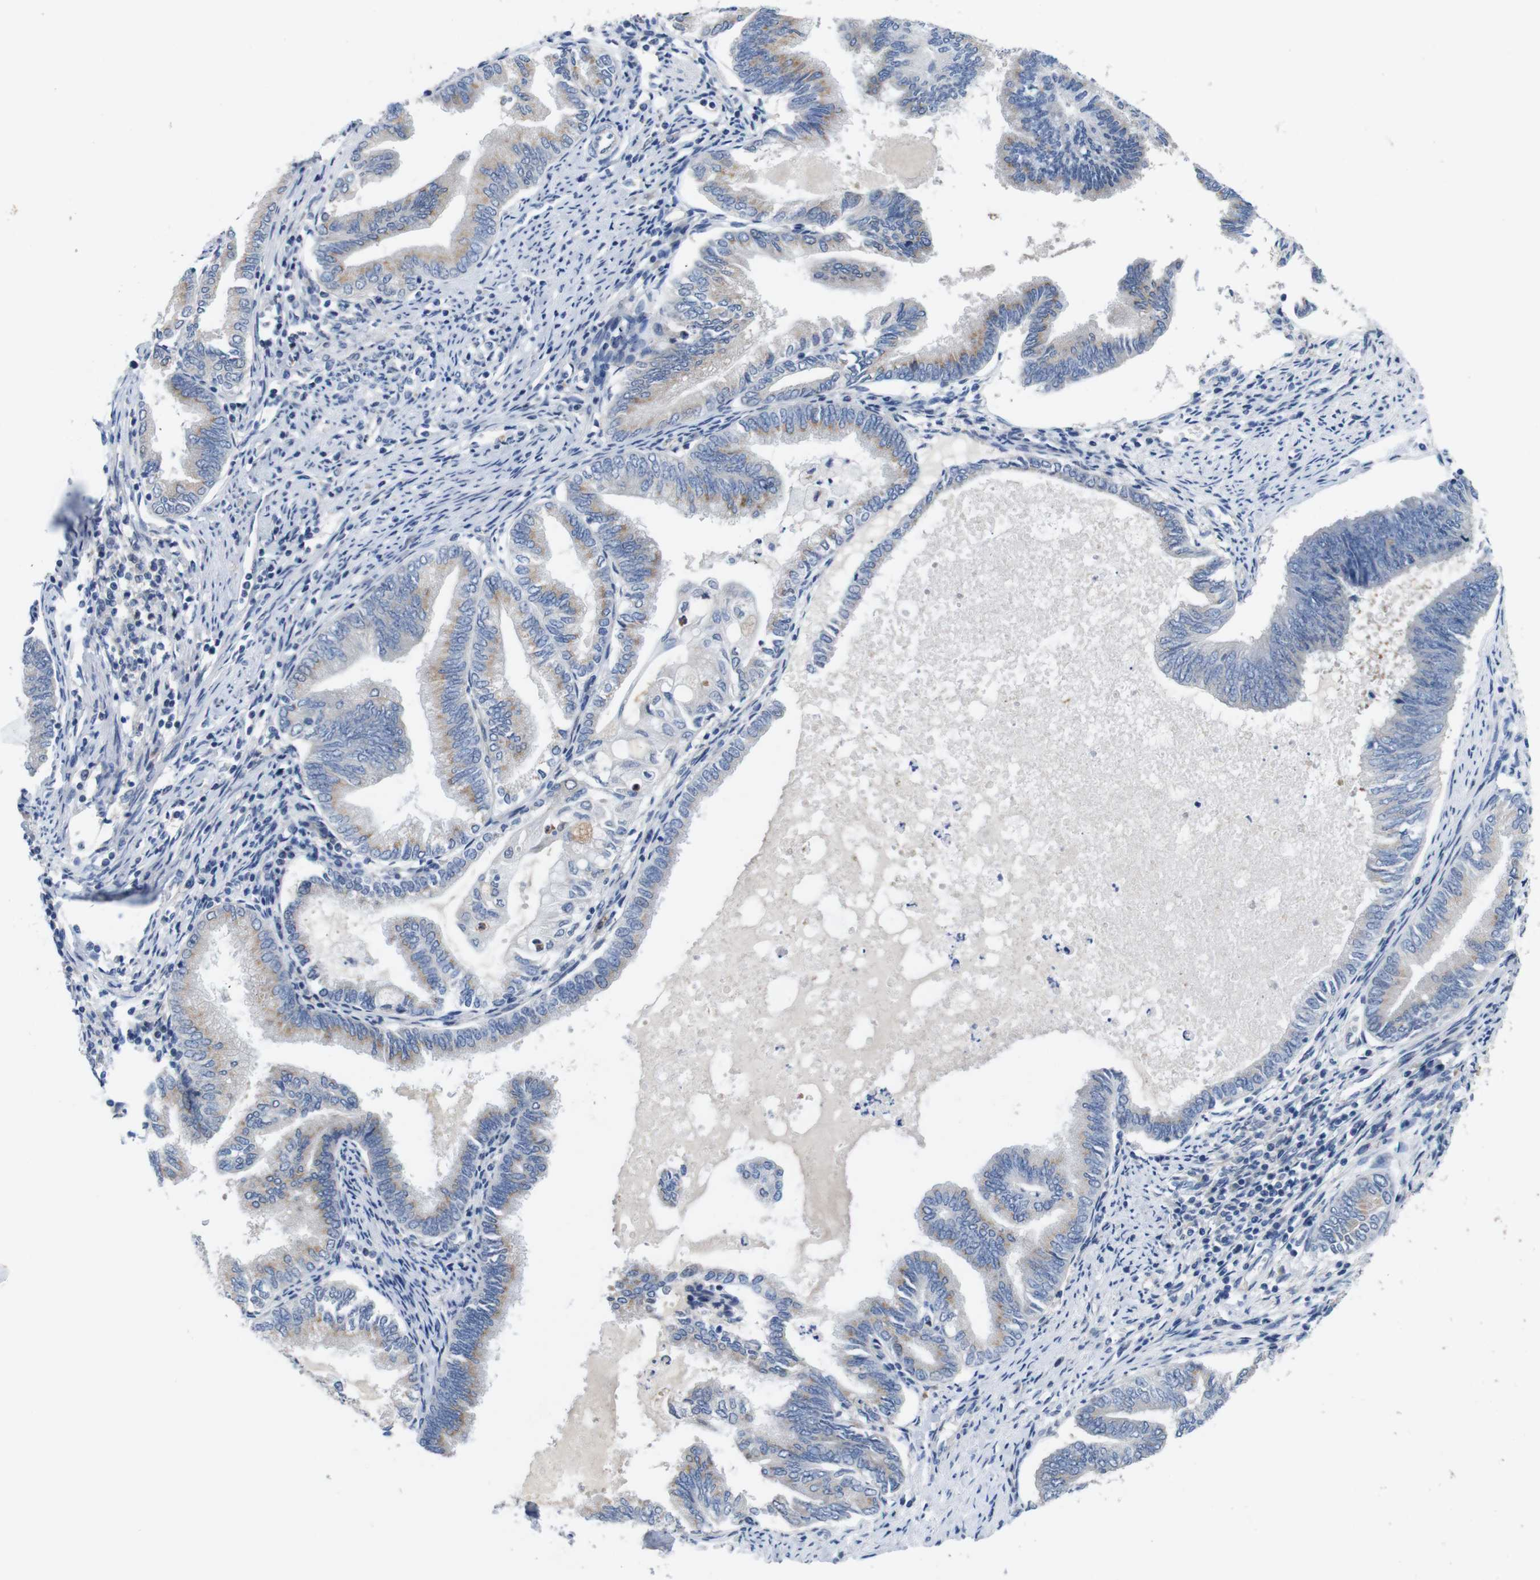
{"staining": {"intensity": "weak", "quantity": "<25%", "location": "cytoplasmic/membranous"}, "tissue": "endometrial cancer", "cell_type": "Tumor cells", "image_type": "cancer", "snomed": [{"axis": "morphology", "description": "Adenocarcinoma, NOS"}, {"axis": "topography", "description": "Endometrium"}], "caption": "High magnification brightfield microscopy of endometrial cancer (adenocarcinoma) stained with DAB (brown) and counterstained with hematoxylin (blue): tumor cells show no significant staining.", "gene": "C1RL", "patient": {"sex": "female", "age": 86}}